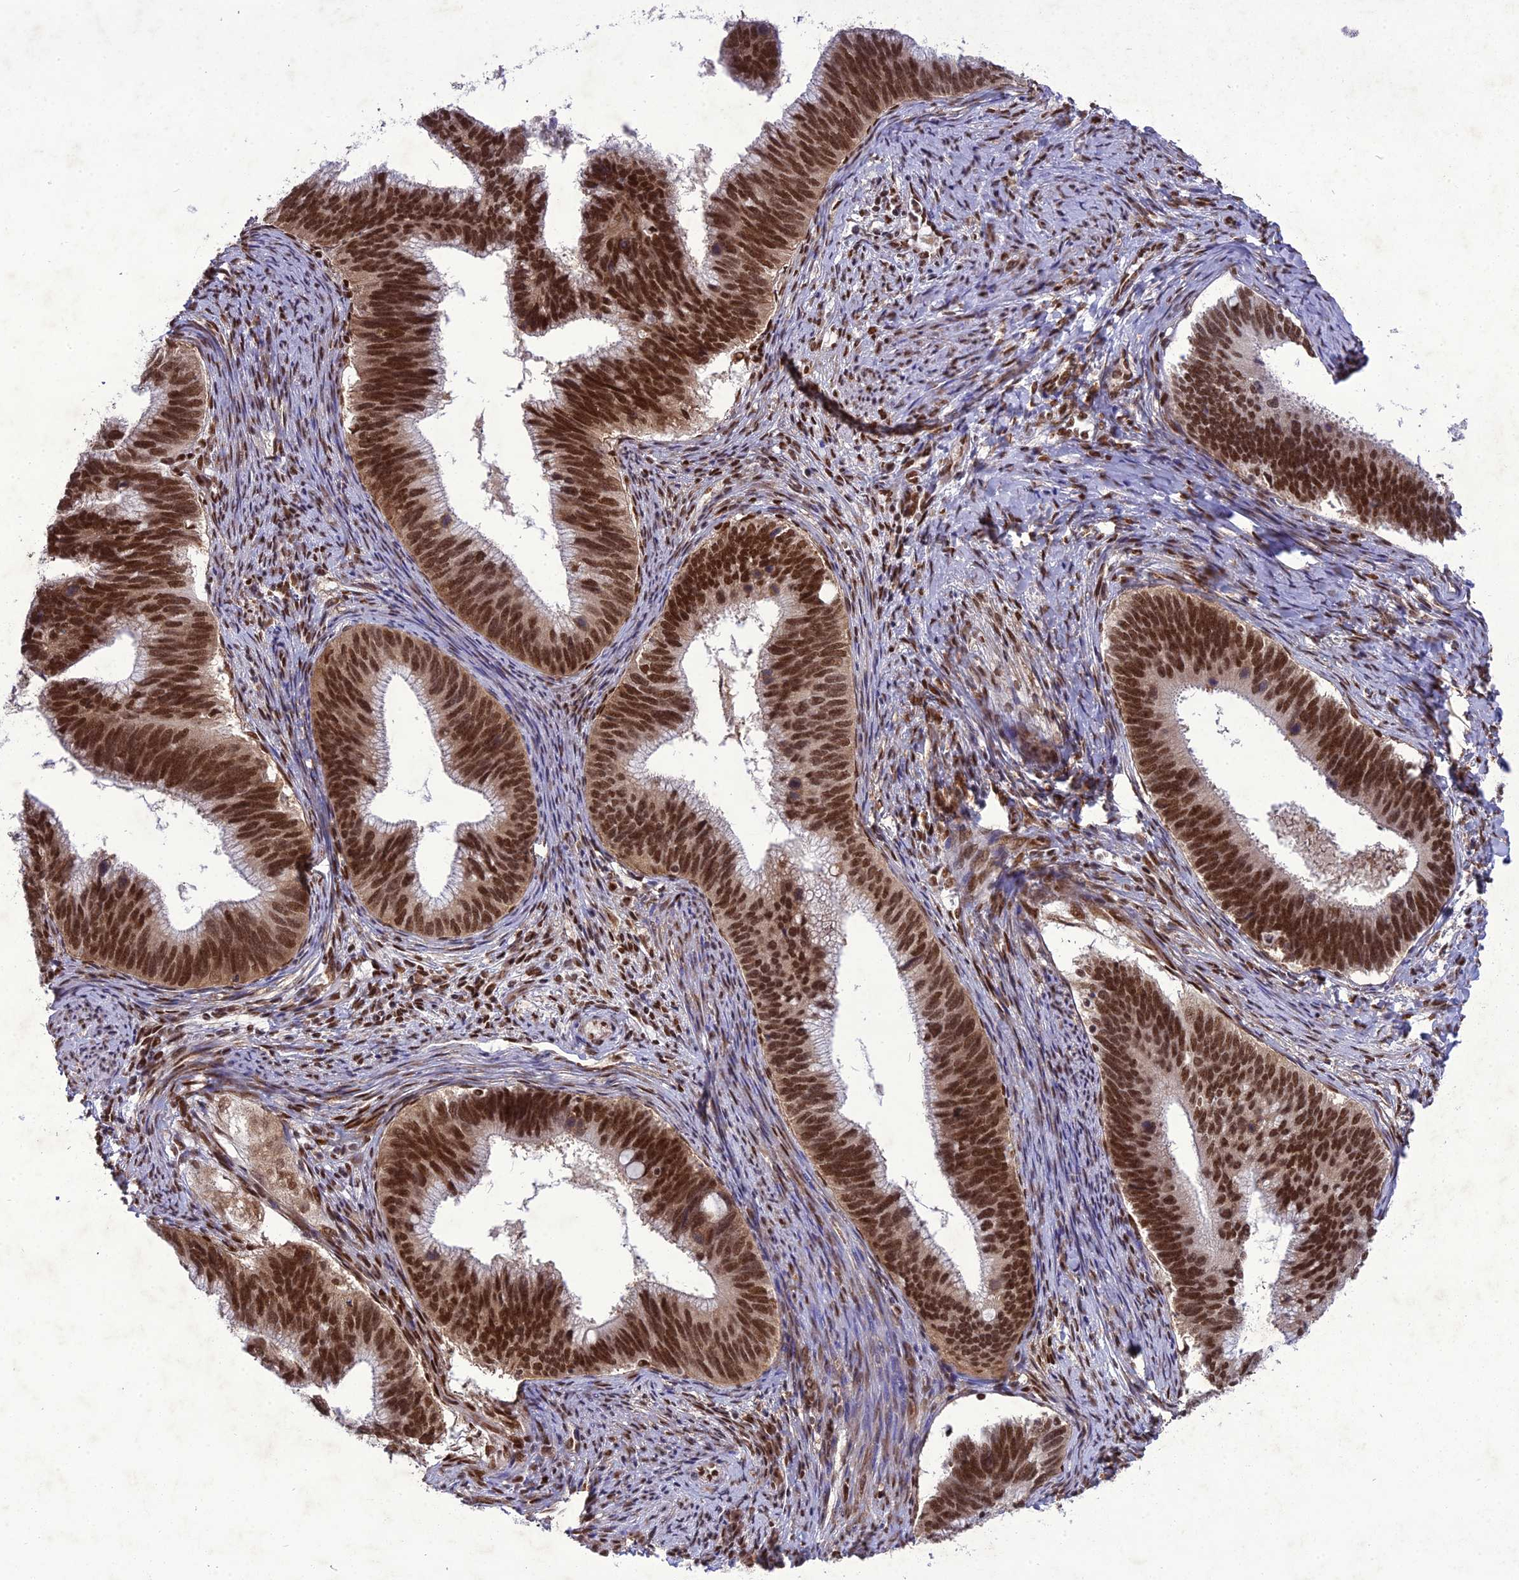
{"staining": {"intensity": "strong", "quantity": ">75%", "location": "nuclear"}, "tissue": "cervical cancer", "cell_type": "Tumor cells", "image_type": "cancer", "snomed": [{"axis": "morphology", "description": "Adenocarcinoma, NOS"}, {"axis": "topography", "description": "Cervix"}], "caption": "The histopathology image demonstrates staining of cervical adenocarcinoma, revealing strong nuclear protein staining (brown color) within tumor cells. (Stains: DAB in brown, nuclei in blue, Microscopy: brightfield microscopy at high magnification).", "gene": "DDX1", "patient": {"sex": "female", "age": 42}}